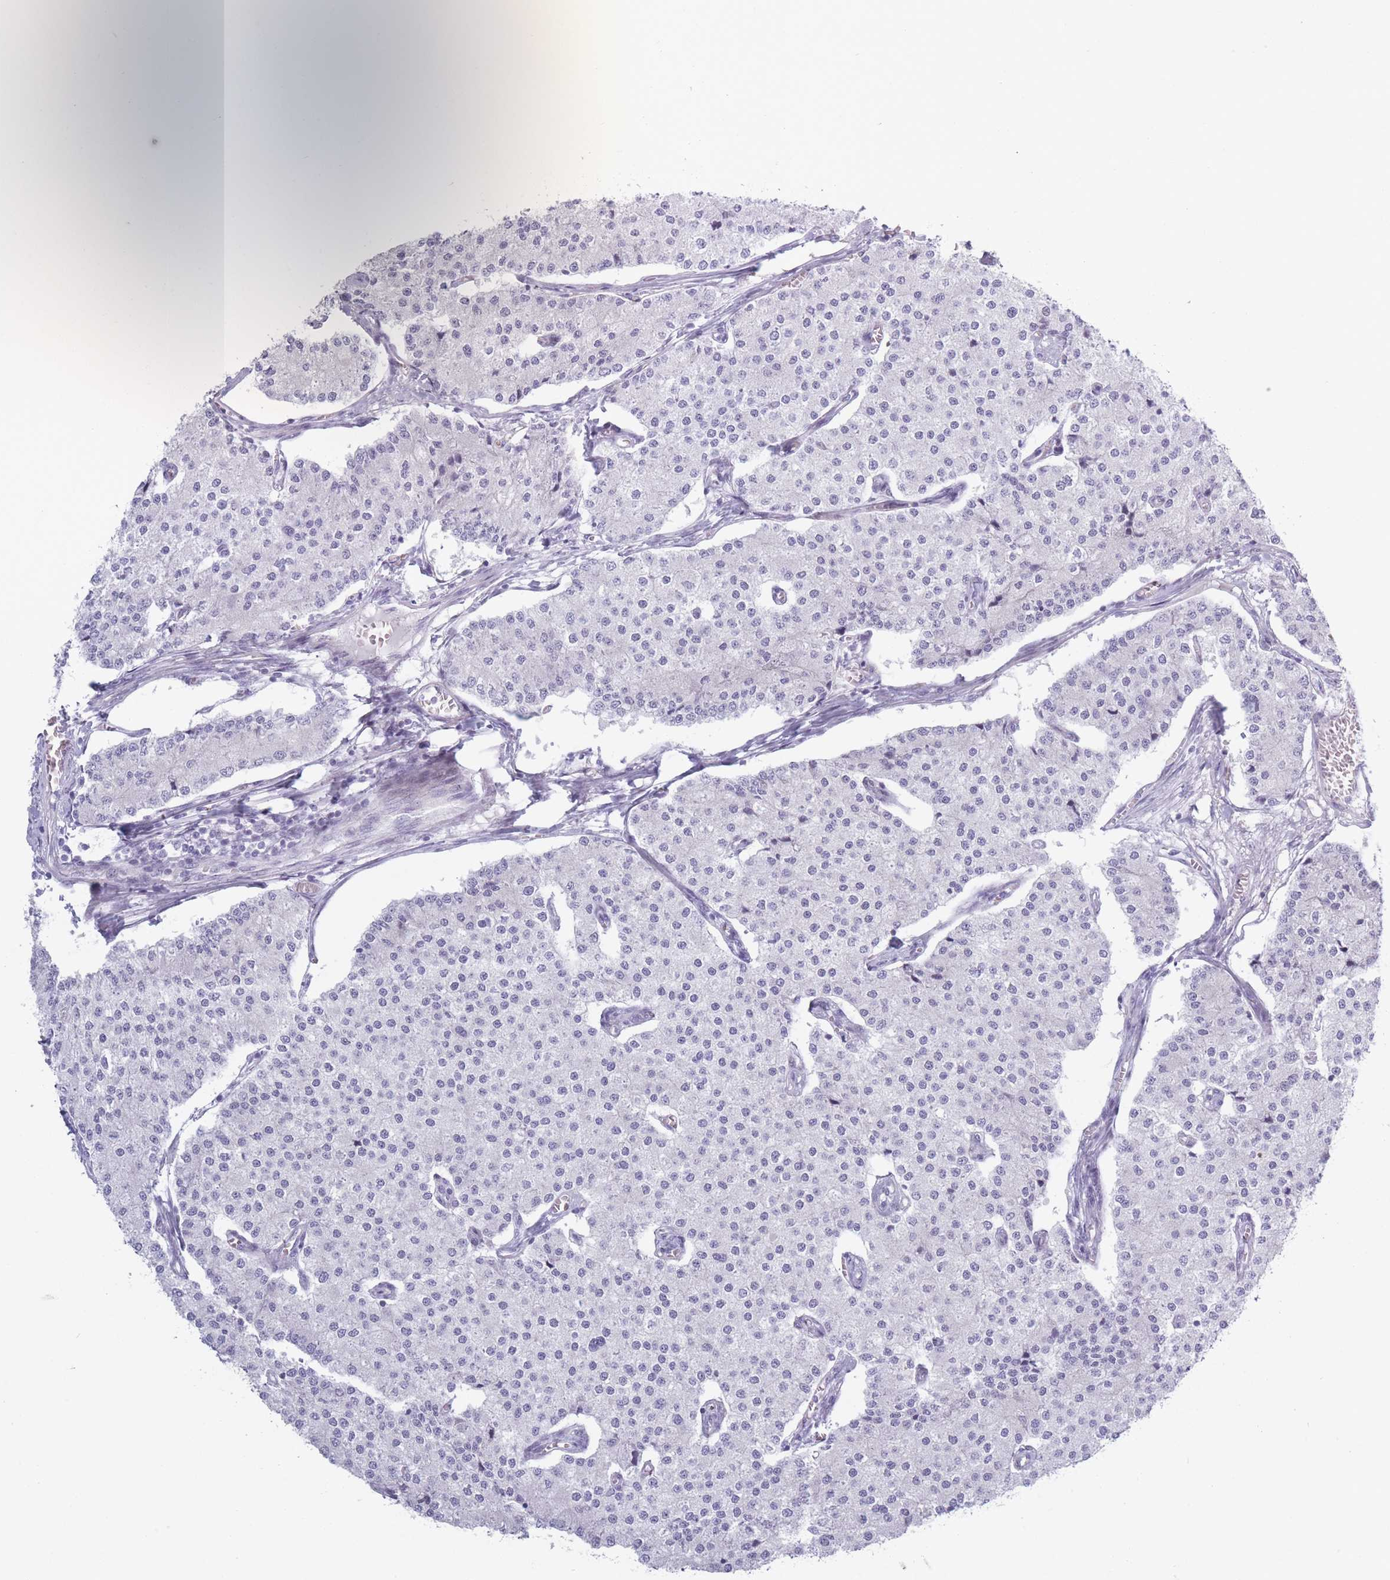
{"staining": {"intensity": "negative", "quantity": "none", "location": "none"}, "tissue": "carcinoid", "cell_type": "Tumor cells", "image_type": "cancer", "snomed": [{"axis": "morphology", "description": "Carcinoid, malignant, NOS"}, {"axis": "topography", "description": "Colon"}], "caption": "High power microscopy micrograph of an immunohistochemistry (IHC) image of carcinoid, revealing no significant expression in tumor cells.", "gene": "PLEKHG2", "patient": {"sex": "female", "age": 52}}